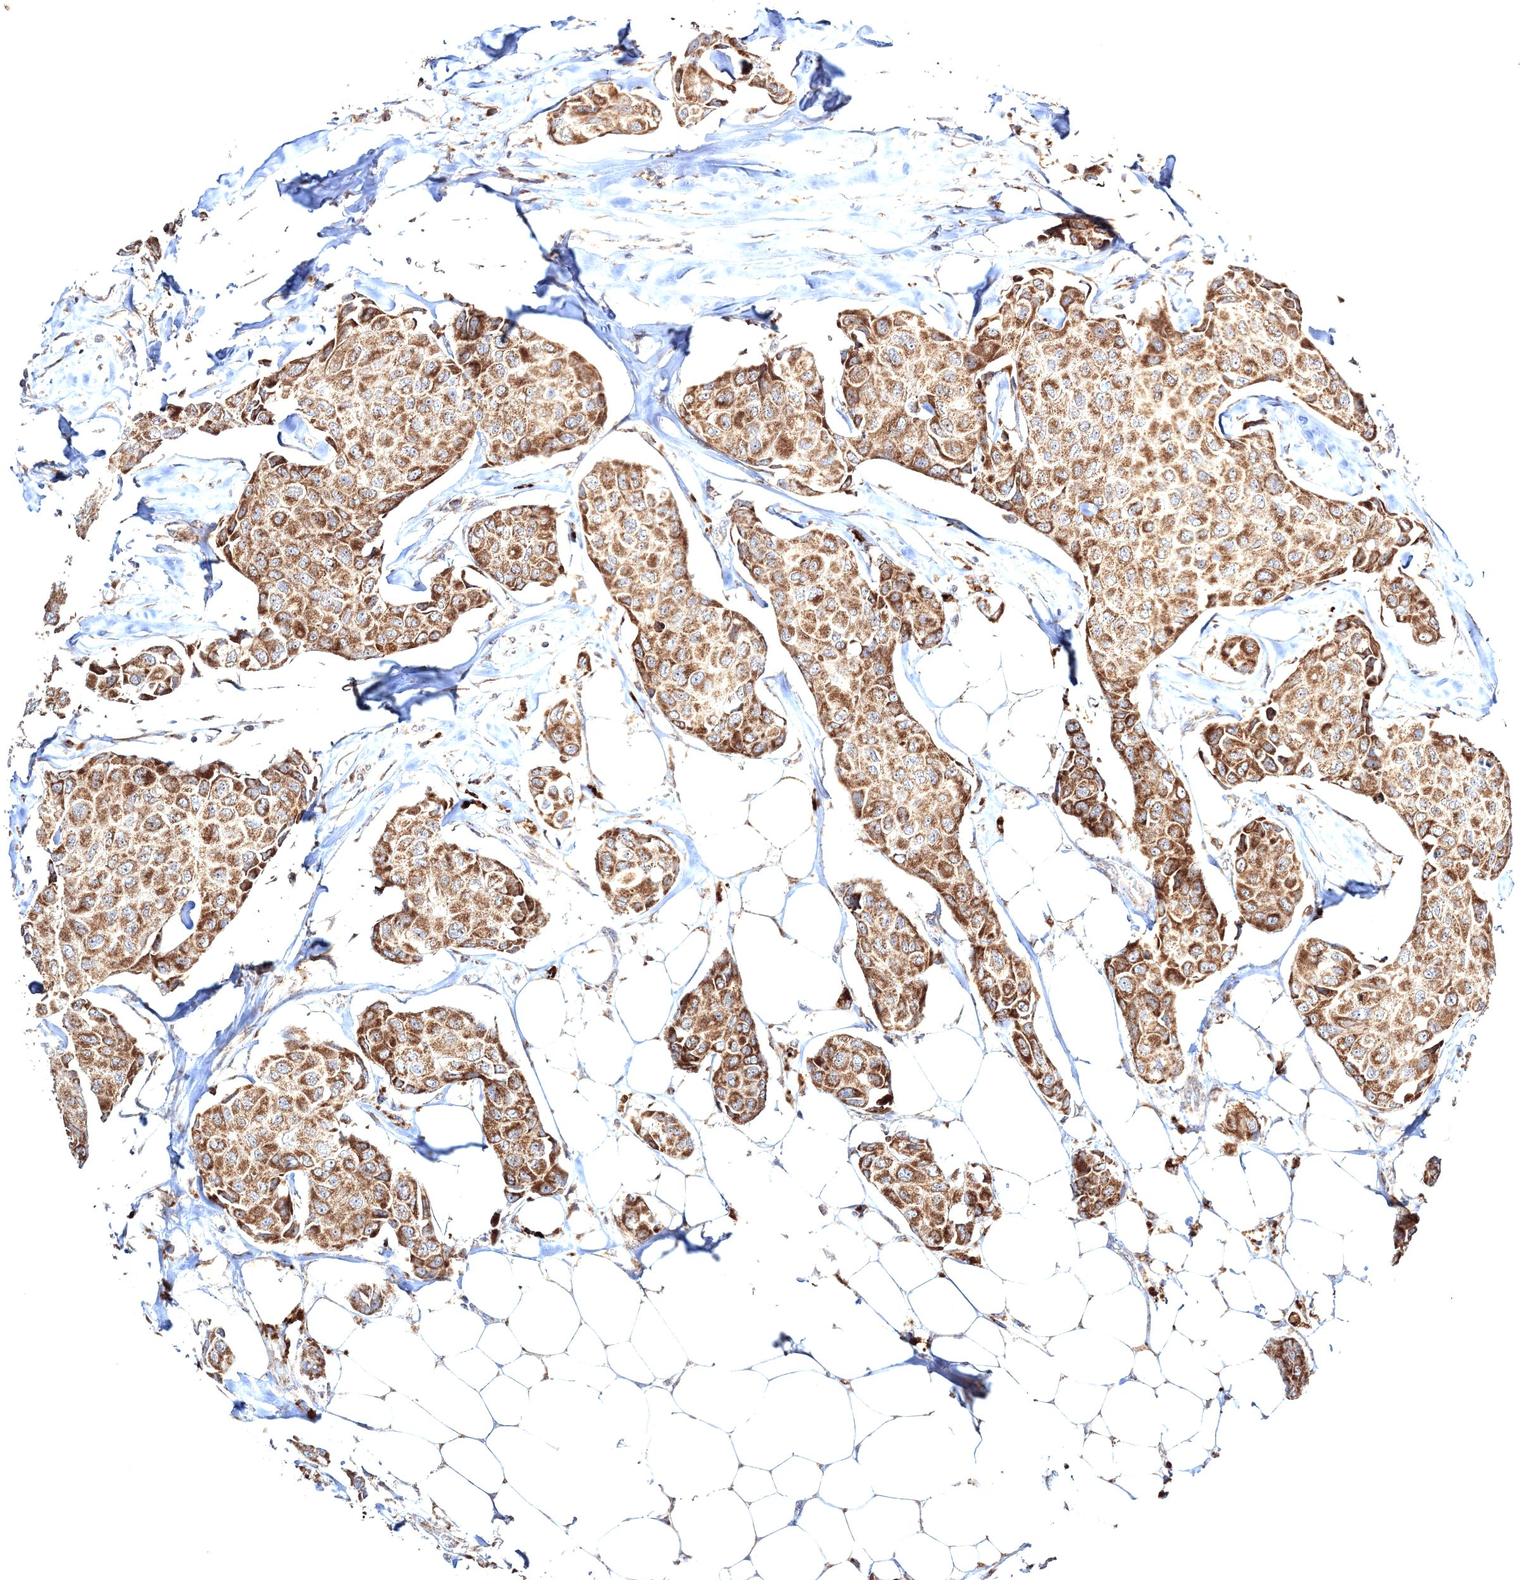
{"staining": {"intensity": "moderate", "quantity": ">75%", "location": "cytoplasmic/membranous"}, "tissue": "breast cancer", "cell_type": "Tumor cells", "image_type": "cancer", "snomed": [{"axis": "morphology", "description": "Duct carcinoma"}, {"axis": "topography", "description": "Breast"}], "caption": "Protein expression analysis of human breast intraductal carcinoma reveals moderate cytoplasmic/membranous positivity in approximately >75% of tumor cells.", "gene": "PEX13", "patient": {"sex": "female", "age": 80}}